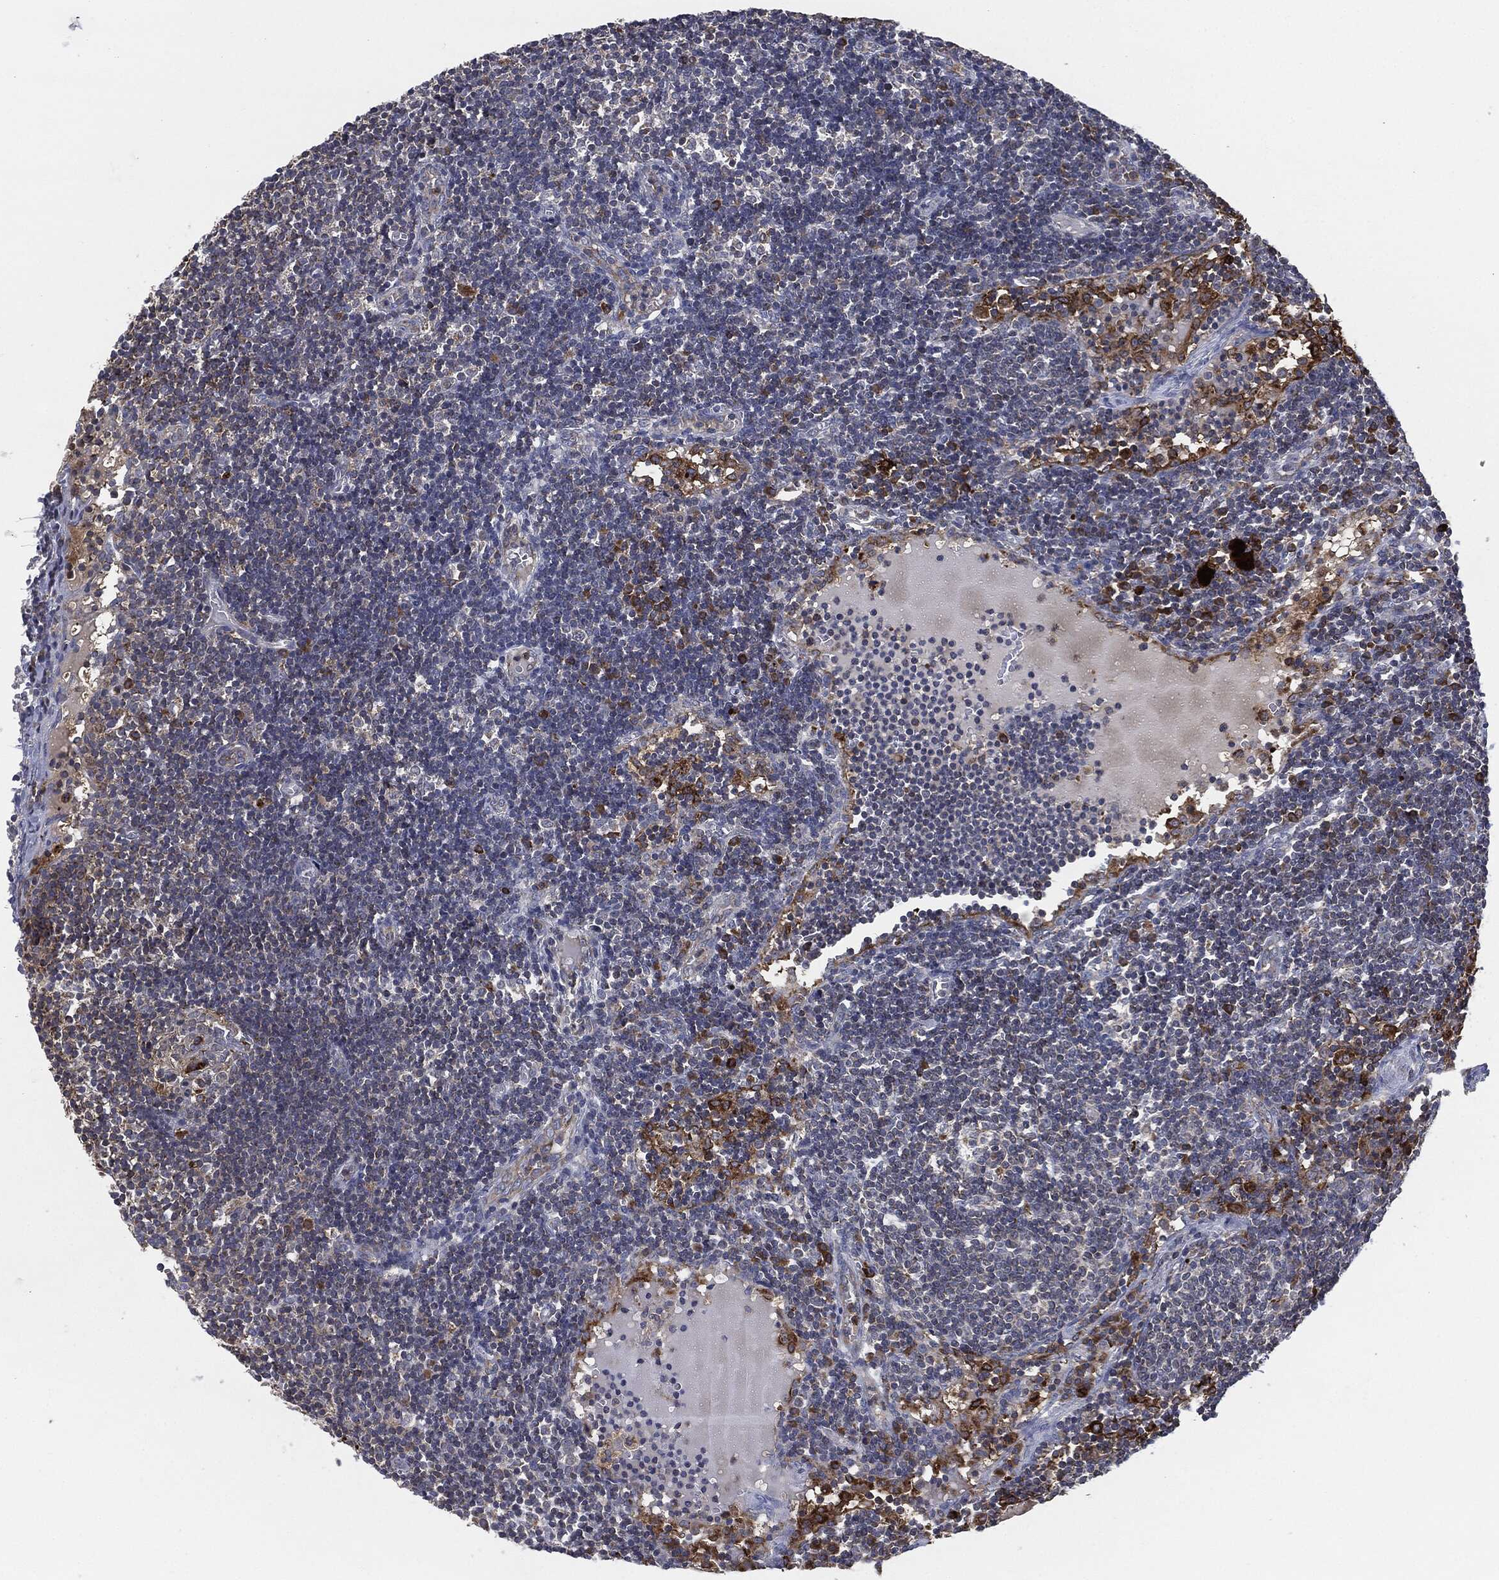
{"staining": {"intensity": "strong", "quantity": "<25%", "location": "cytoplasmic/membranous"}, "tissue": "lymph node", "cell_type": "Germinal center cells", "image_type": "normal", "snomed": [{"axis": "morphology", "description": "Normal tissue, NOS"}, {"axis": "morphology", "description": "Adenocarcinoma, NOS"}, {"axis": "topography", "description": "Lymph node"}, {"axis": "topography", "description": "Pancreas"}], "caption": "Brown immunohistochemical staining in unremarkable lymph node exhibits strong cytoplasmic/membranous positivity in about <25% of germinal center cells. (brown staining indicates protein expression, while blue staining denotes nuclei).", "gene": "TMEM11", "patient": {"sex": "female", "age": 58}}